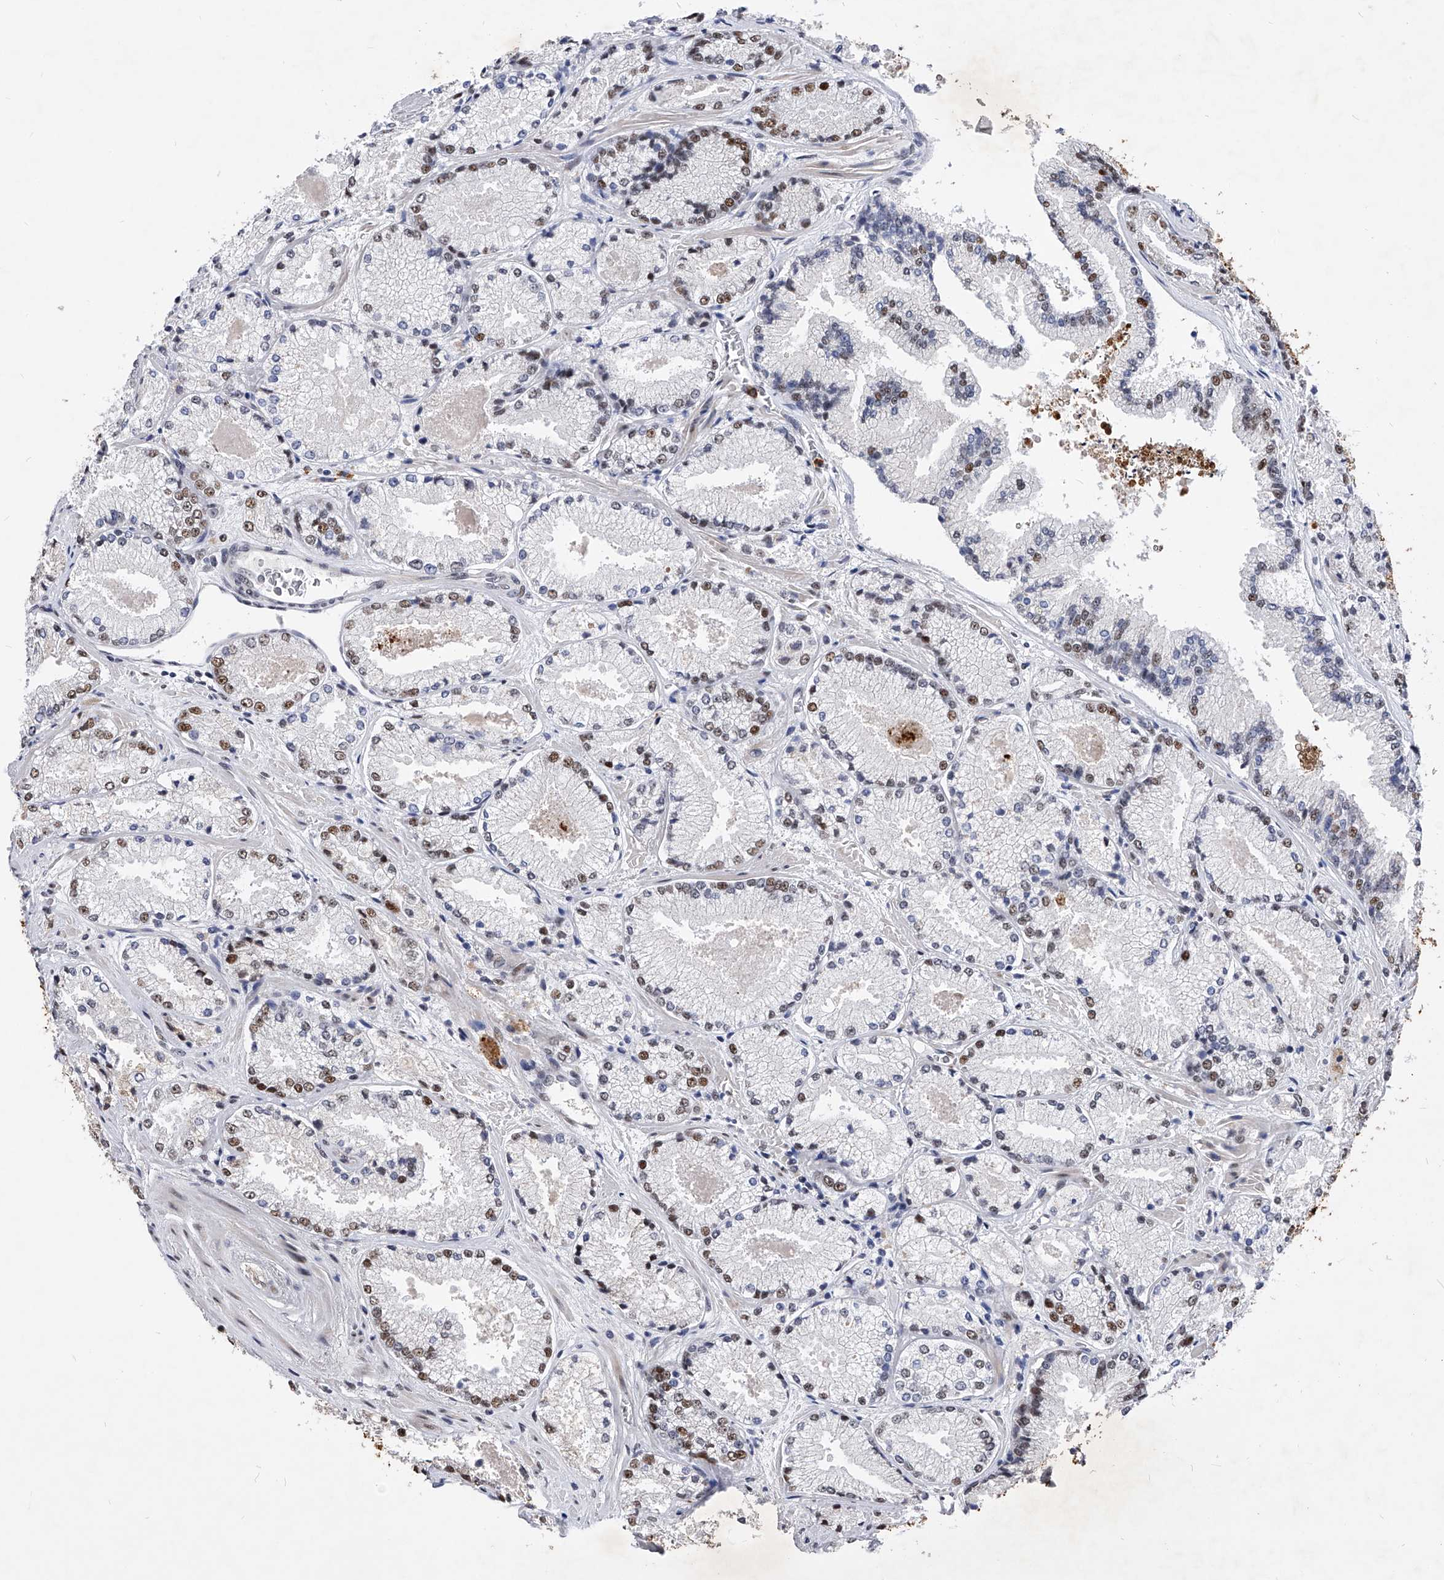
{"staining": {"intensity": "moderate", "quantity": "25%-75%", "location": "cytoplasmic/membranous,nuclear"}, "tissue": "prostate cancer", "cell_type": "Tumor cells", "image_type": "cancer", "snomed": [{"axis": "morphology", "description": "Adenocarcinoma, High grade"}, {"axis": "topography", "description": "Prostate"}], "caption": "About 25%-75% of tumor cells in adenocarcinoma (high-grade) (prostate) reveal moderate cytoplasmic/membranous and nuclear protein staining as visualized by brown immunohistochemical staining.", "gene": "TESK2", "patient": {"sex": "male", "age": 73}}